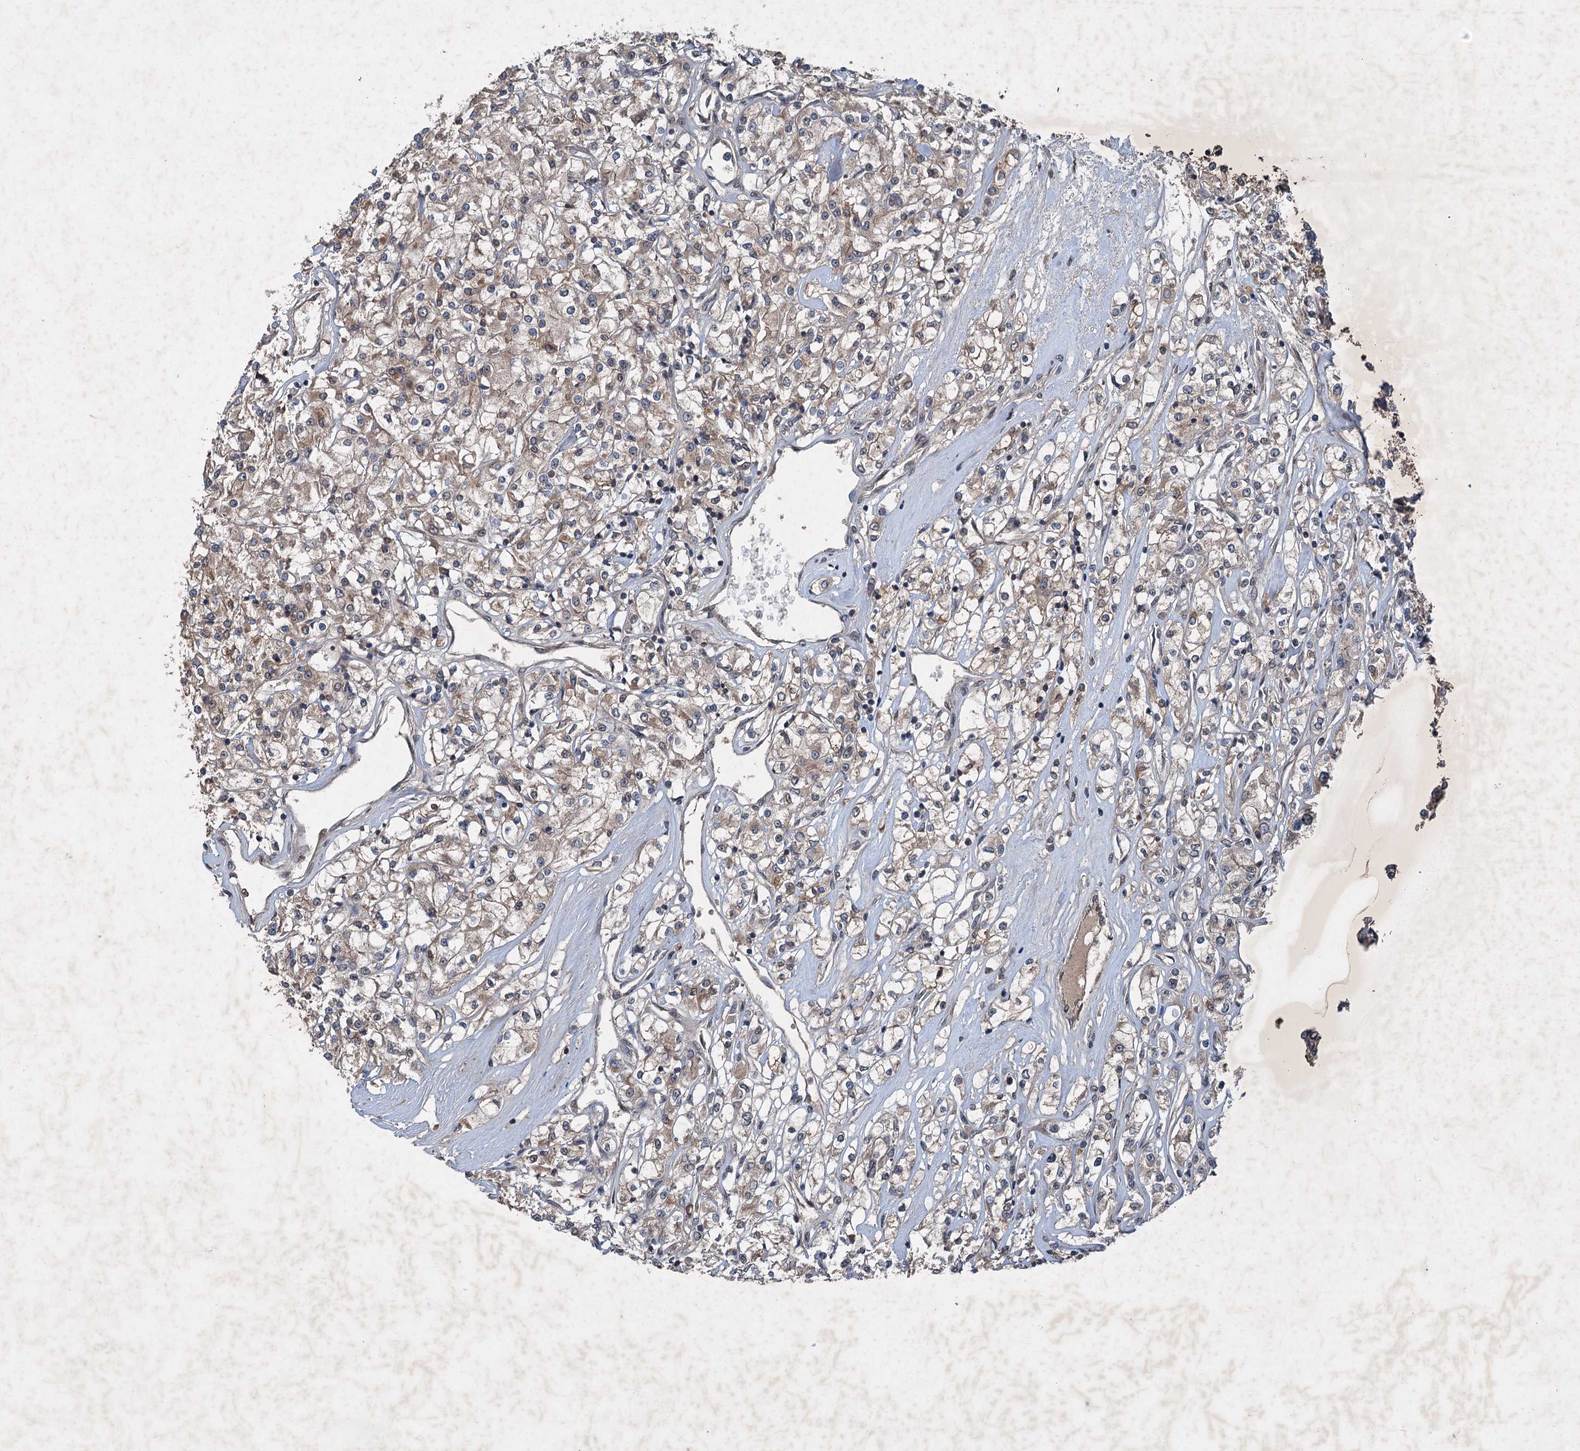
{"staining": {"intensity": "weak", "quantity": ">75%", "location": "cytoplasmic/membranous"}, "tissue": "renal cancer", "cell_type": "Tumor cells", "image_type": "cancer", "snomed": [{"axis": "morphology", "description": "Adenocarcinoma, NOS"}, {"axis": "topography", "description": "Kidney"}], "caption": "This is an image of immunohistochemistry staining of renal adenocarcinoma, which shows weak positivity in the cytoplasmic/membranous of tumor cells.", "gene": "ALAS1", "patient": {"sex": "female", "age": 59}}